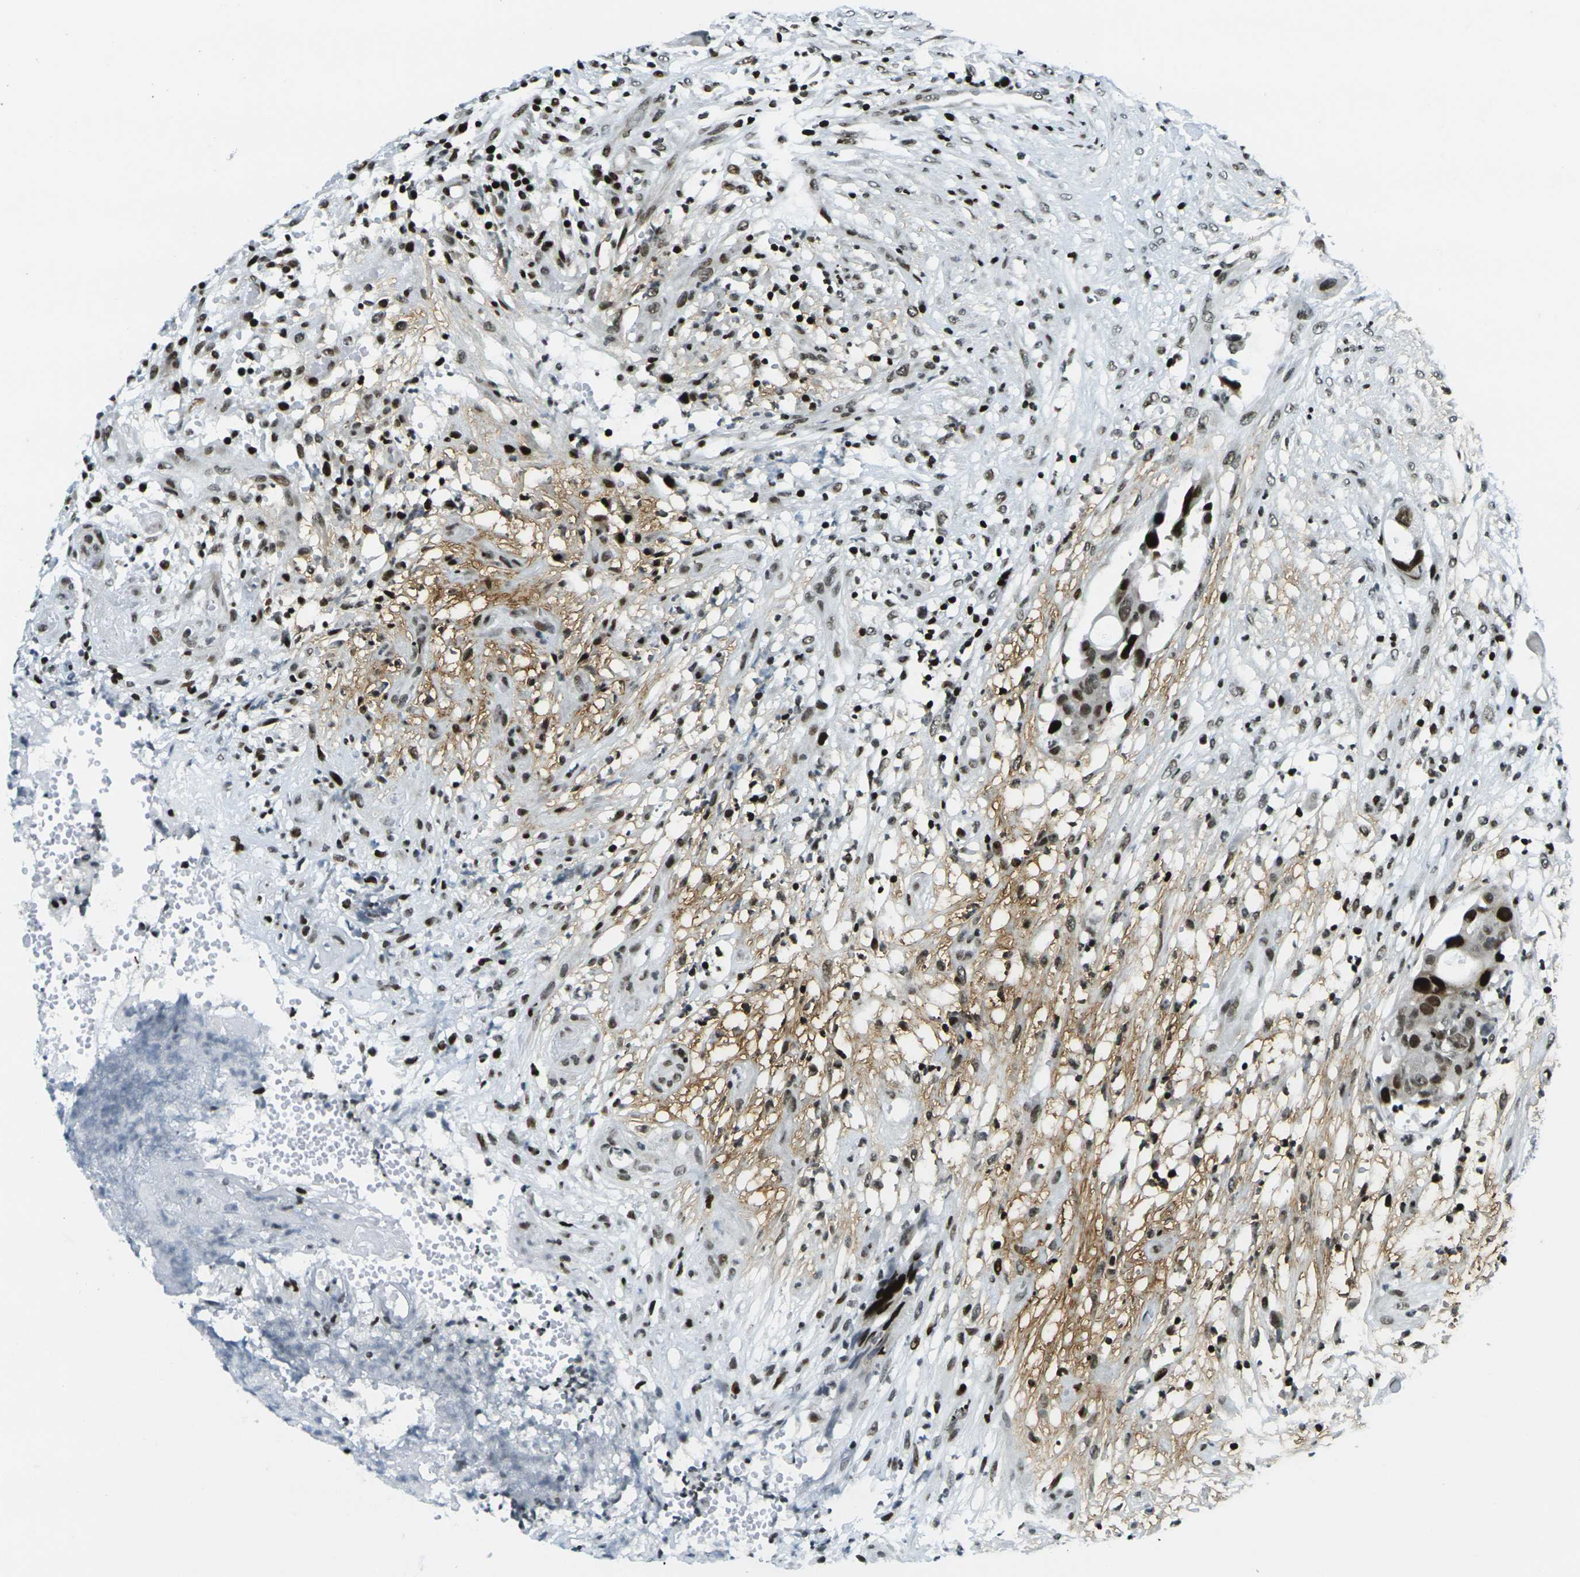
{"staining": {"intensity": "moderate", "quantity": ">75%", "location": "nuclear"}, "tissue": "colorectal cancer", "cell_type": "Tumor cells", "image_type": "cancer", "snomed": [{"axis": "morphology", "description": "Adenocarcinoma, NOS"}, {"axis": "topography", "description": "Colon"}], "caption": "Immunohistochemistry of colorectal adenocarcinoma demonstrates medium levels of moderate nuclear staining in about >75% of tumor cells. The protein of interest is stained brown, and the nuclei are stained in blue (DAB (3,3'-diaminobenzidine) IHC with brightfield microscopy, high magnification).", "gene": "H3-3A", "patient": {"sex": "female", "age": 57}}